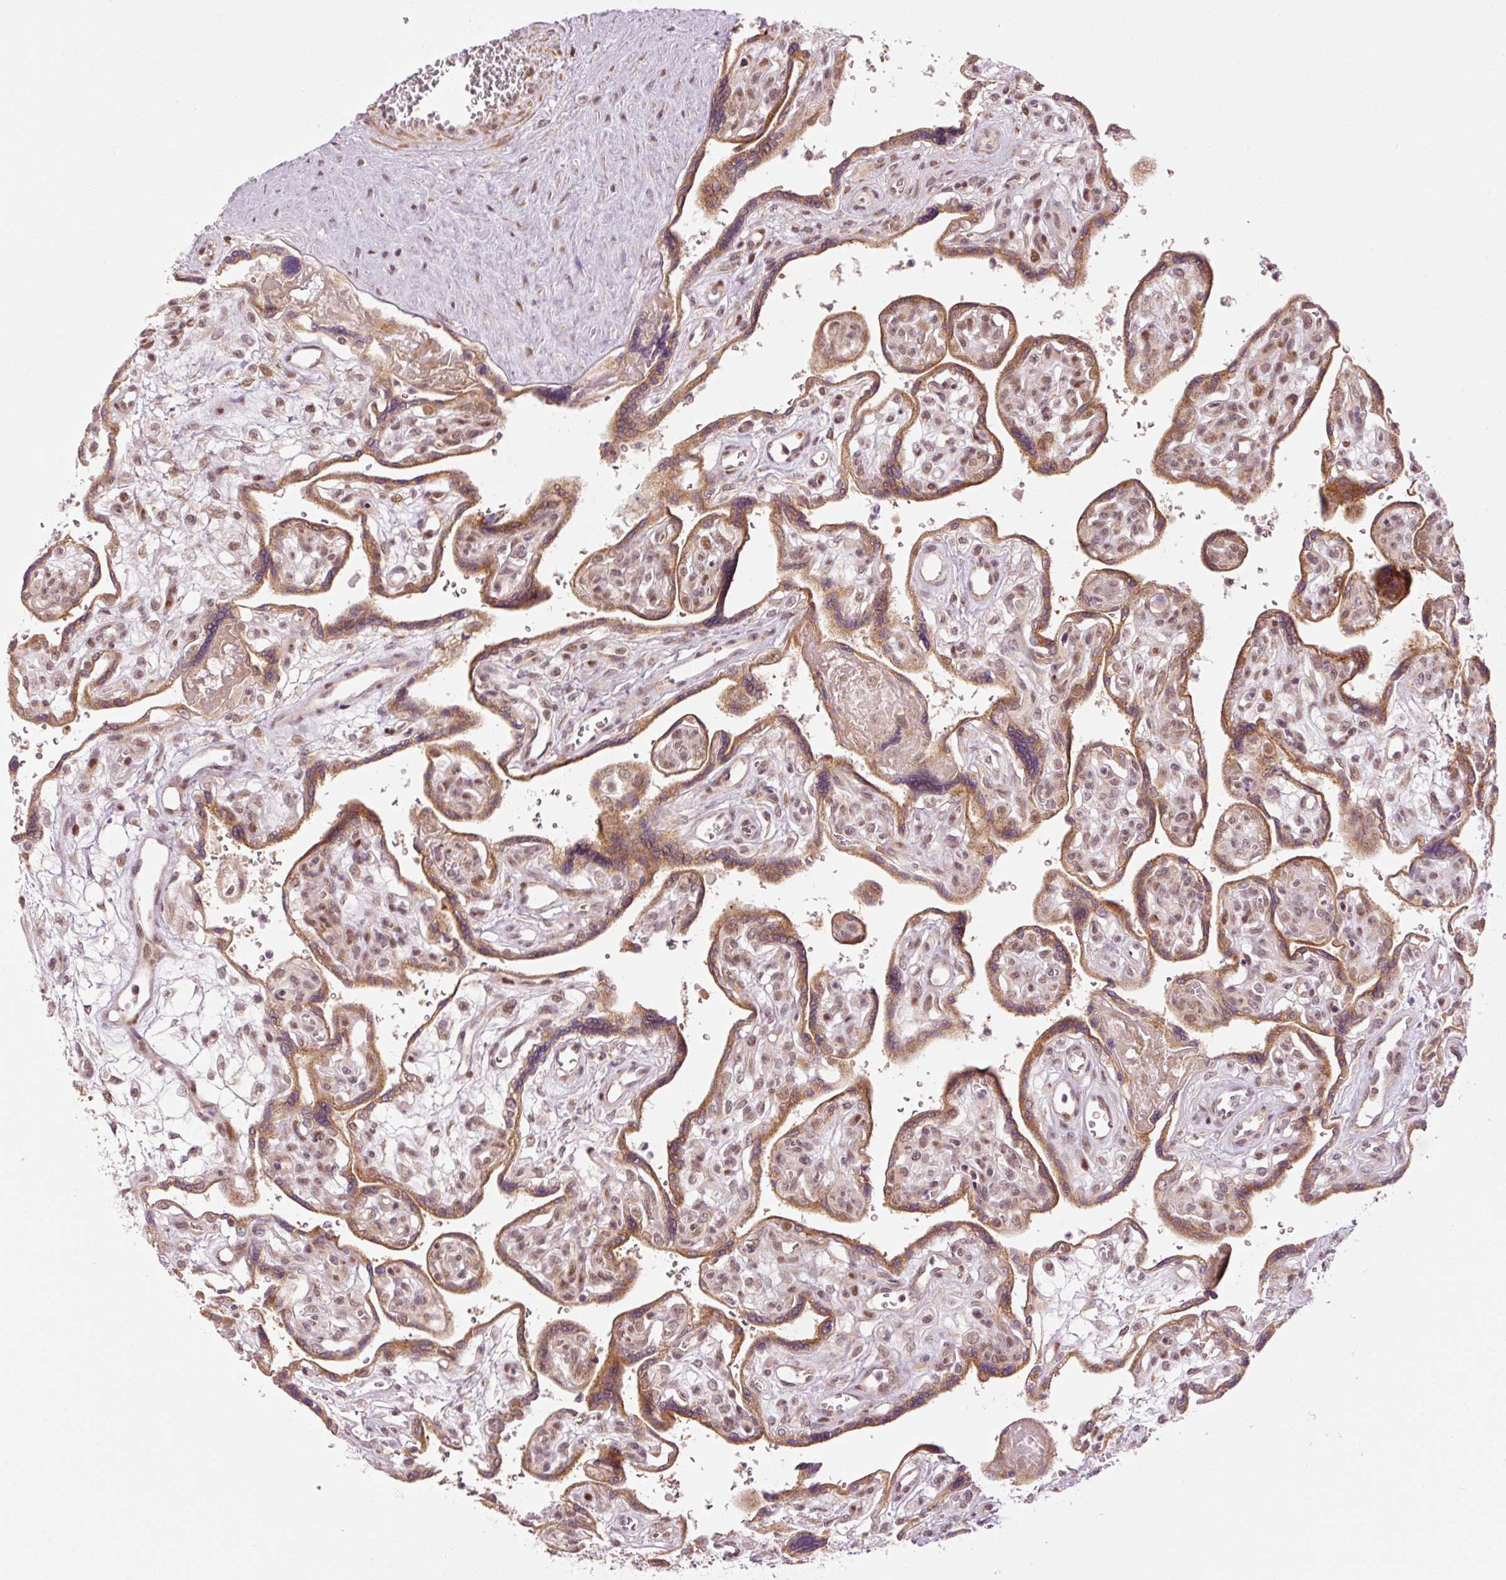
{"staining": {"intensity": "strong", "quantity": ">75%", "location": "cytoplasmic/membranous,nuclear"}, "tissue": "placenta", "cell_type": "Decidual cells", "image_type": "normal", "snomed": [{"axis": "morphology", "description": "Normal tissue, NOS"}, {"axis": "topography", "description": "Placenta"}], "caption": "Immunohistochemistry photomicrograph of normal placenta stained for a protein (brown), which demonstrates high levels of strong cytoplasmic/membranous,nuclear staining in about >75% of decidual cells.", "gene": "ANKRD20A1", "patient": {"sex": "female", "age": 39}}